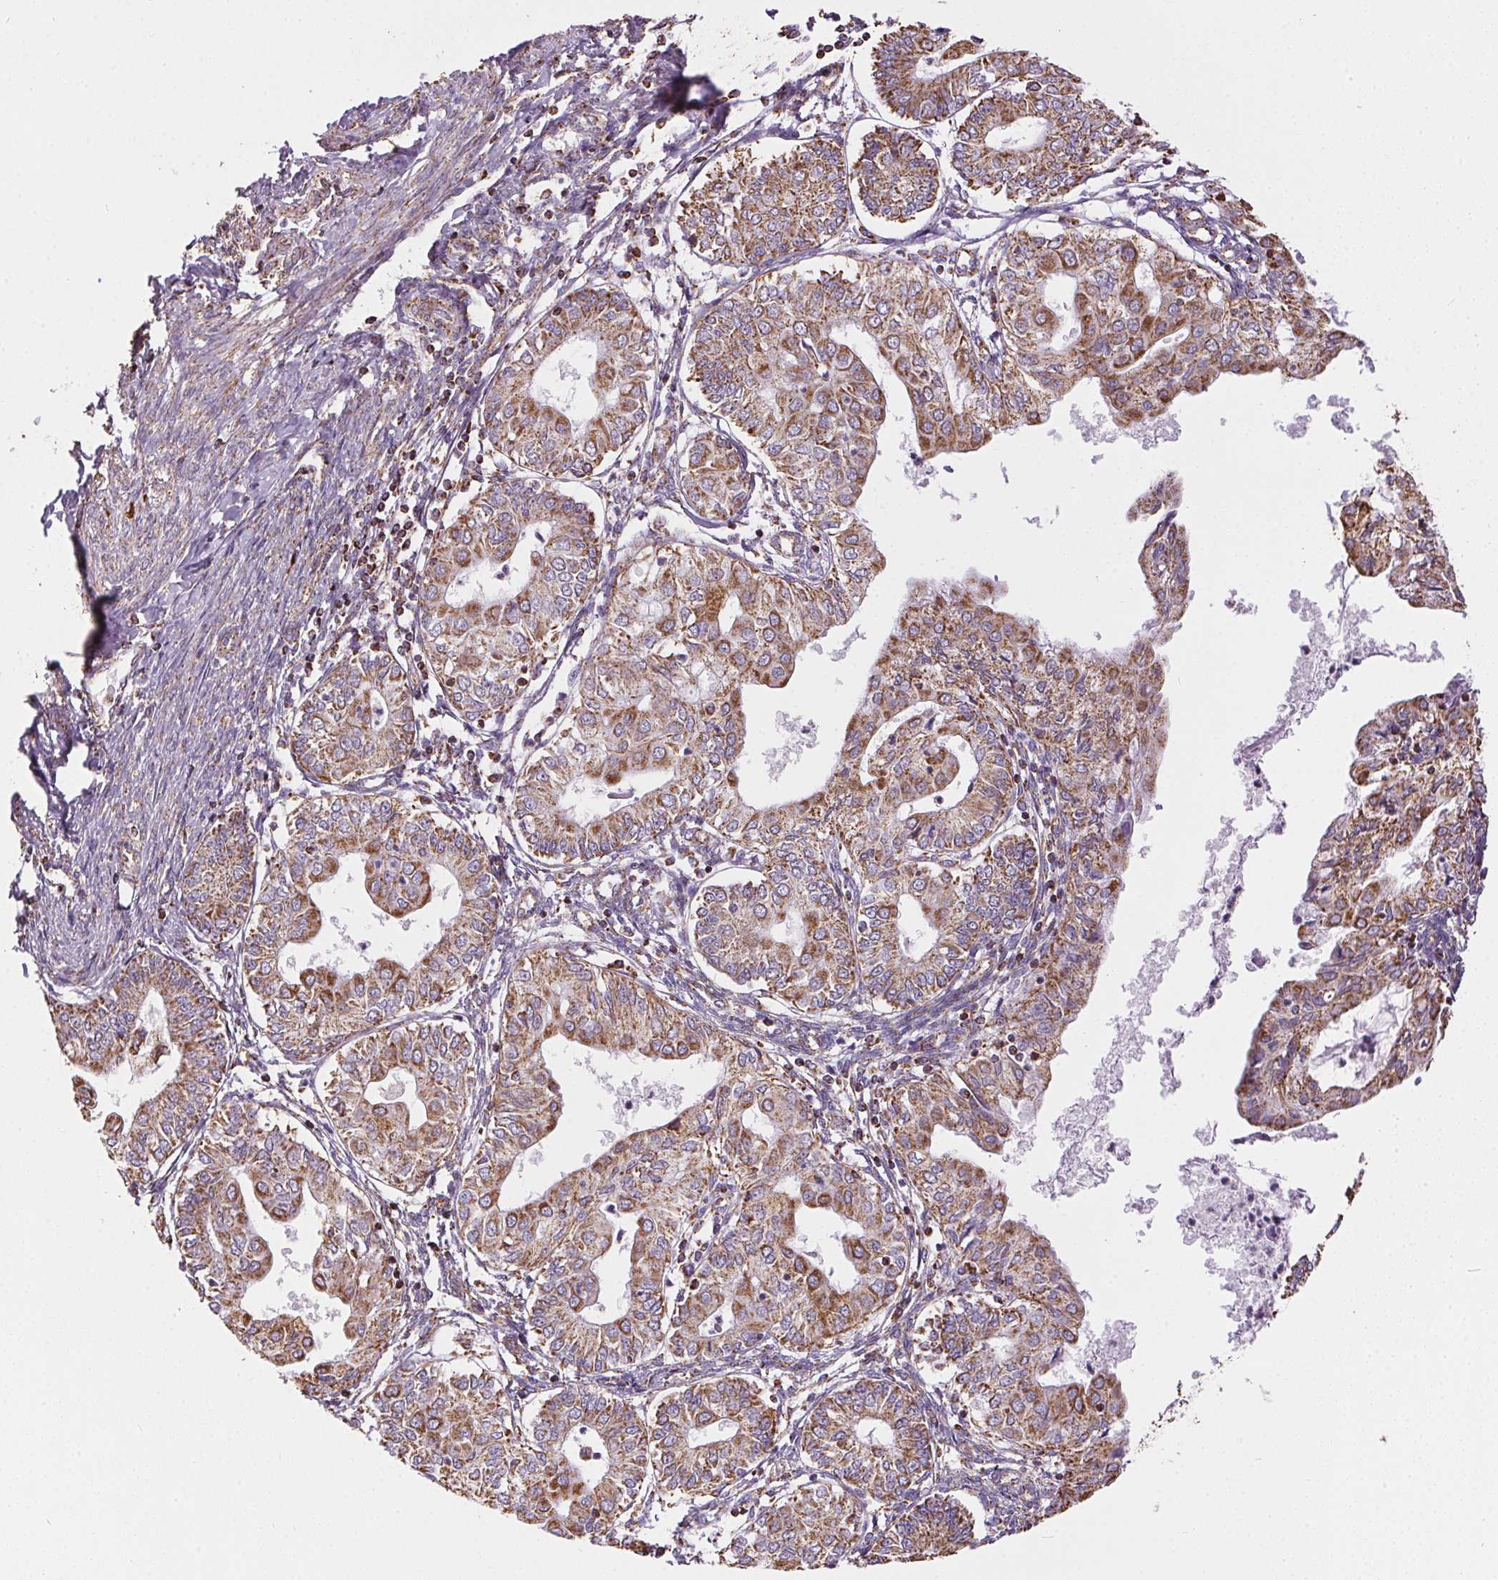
{"staining": {"intensity": "strong", "quantity": ">75%", "location": "cytoplasmic/membranous"}, "tissue": "endometrial cancer", "cell_type": "Tumor cells", "image_type": "cancer", "snomed": [{"axis": "morphology", "description": "Adenocarcinoma, NOS"}, {"axis": "topography", "description": "Endometrium"}], "caption": "Immunohistochemistry micrograph of neoplastic tissue: endometrial cancer (adenocarcinoma) stained using IHC reveals high levels of strong protein expression localized specifically in the cytoplasmic/membranous of tumor cells, appearing as a cytoplasmic/membranous brown color.", "gene": "MAPK11", "patient": {"sex": "female", "age": 68}}